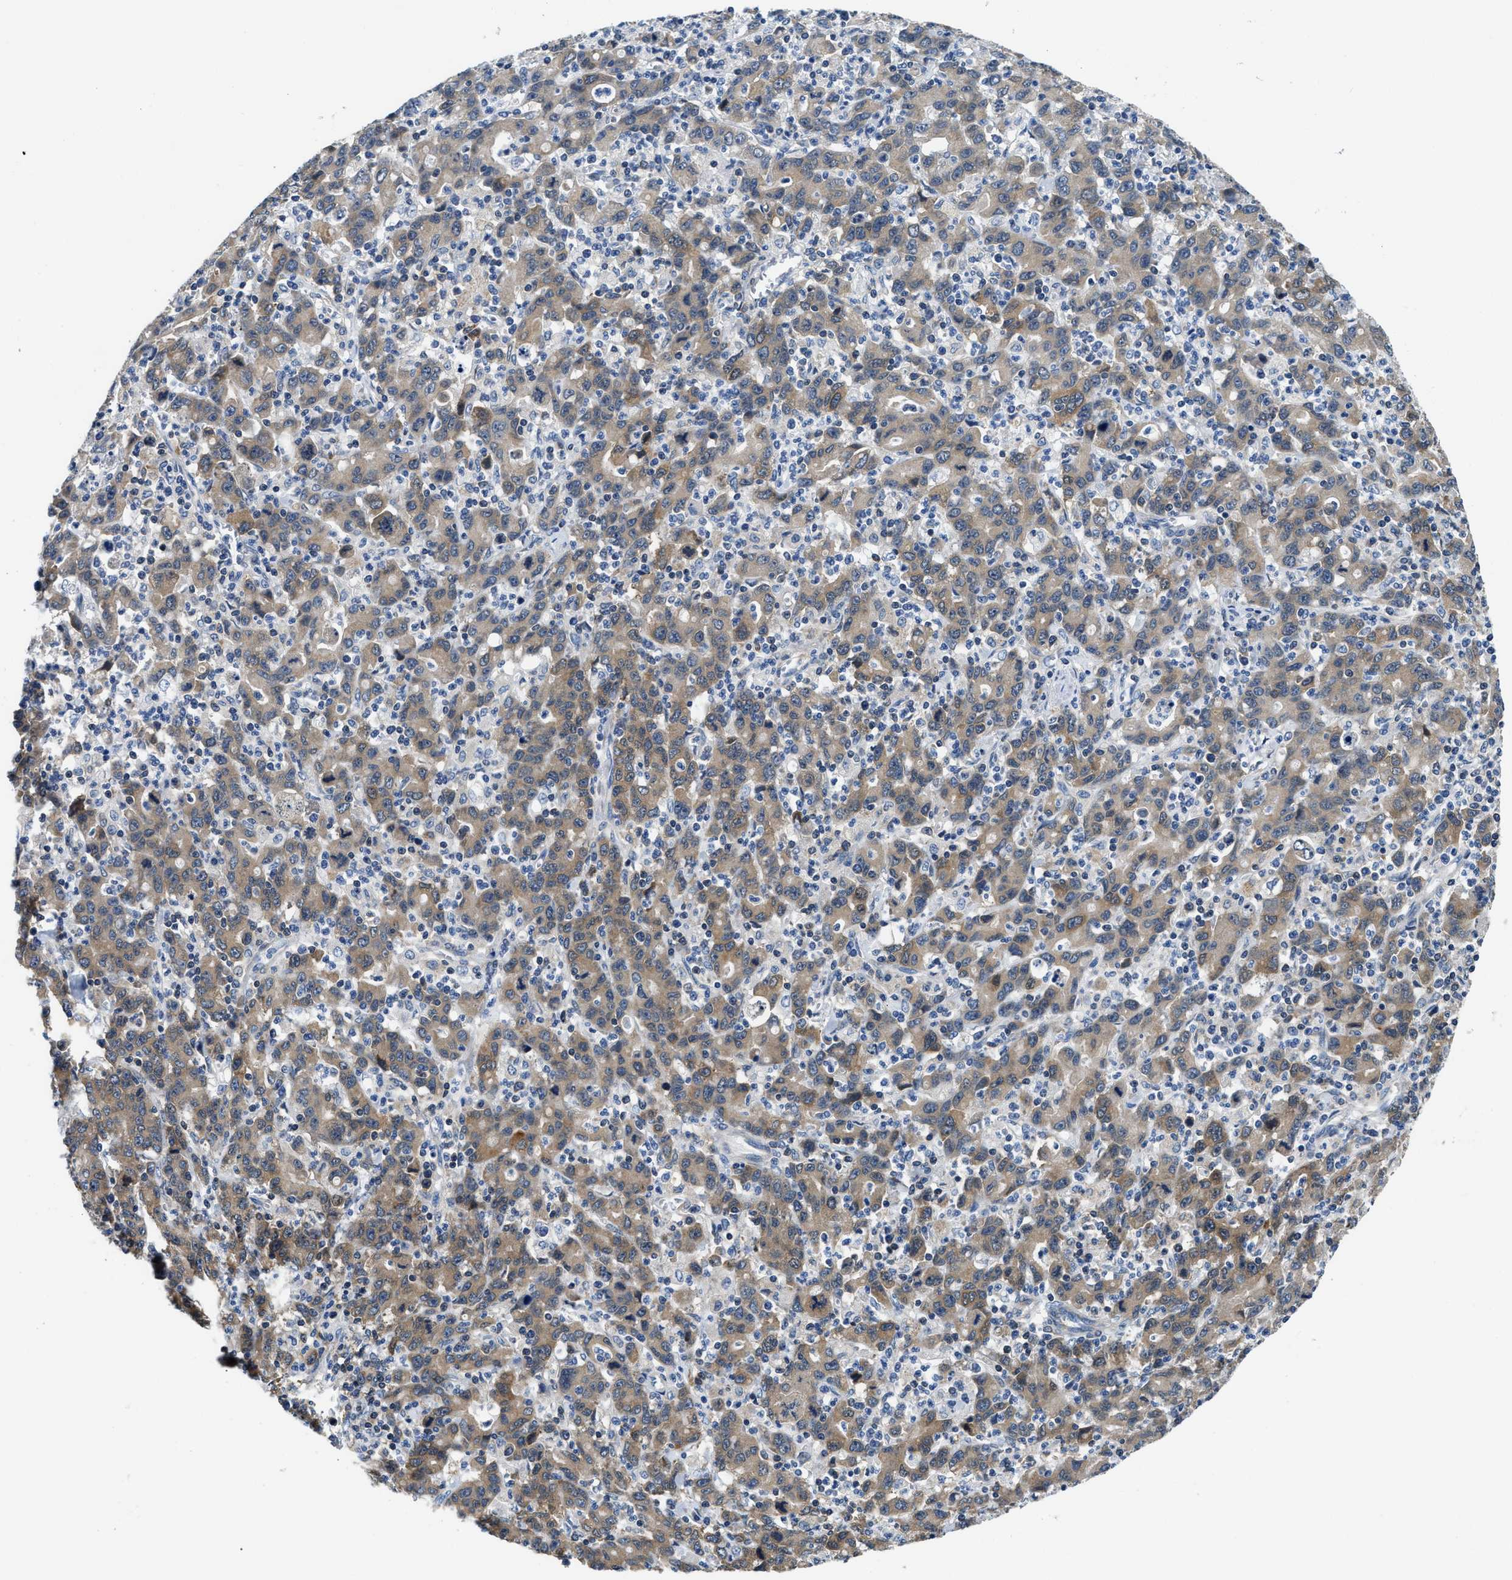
{"staining": {"intensity": "weak", "quantity": ">75%", "location": "cytoplasmic/membranous"}, "tissue": "stomach cancer", "cell_type": "Tumor cells", "image_type": "cancer", "snomed": [{"axis": "morphology", "description": "Adenocarcinoma, NOS"}, {"axis": "topography", "description": "Stomach, upper"}], "caption": "Immunohistochemical staining of human stomach adenocarcinoma reveals low levels of weak cytoplasmic/membranous protein expression in approximately >75% of tumor cells. The protein is stained brown, and the nuclei are stained in blue (DAB IHC with brightfield microscopy, high magnification).", "gene": "CCM2", "patient": {"sex": "male", "age": 69}}